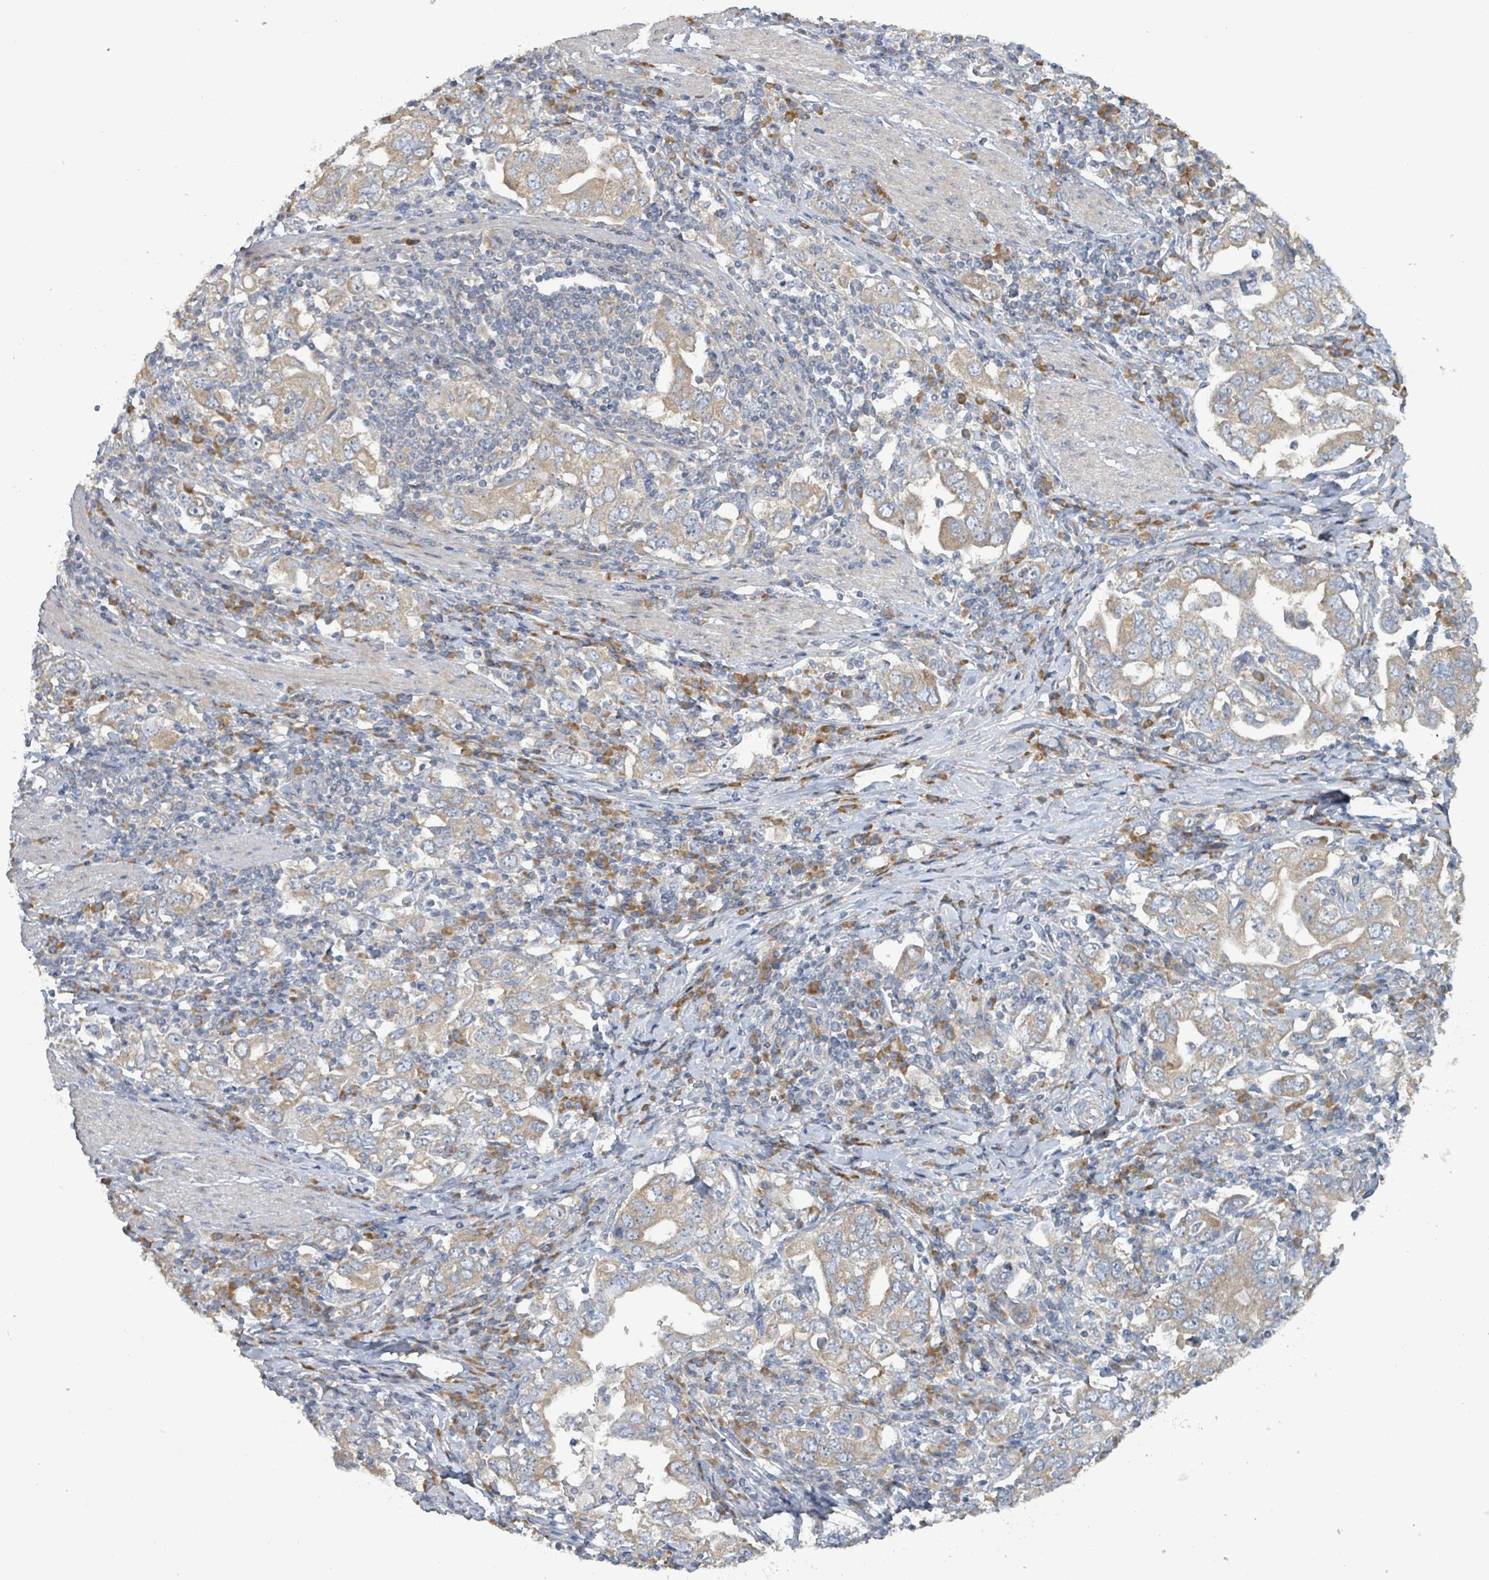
{"staining": {"intensity": "weak", "quantity": ">75%", "location": "cytoplasmic/membranous"}, "tissue": "stomach cancer", "cell_type": "Tumor cells", "image_type": "cancer", "snomed": [{"axis": "morphology", "description": "Adenocarcinoma, NOS"}, {"axis": "topography", "description": "Stomach, upper"}, {"axis": "topography", "description": "Stomach"}], "caption": "Immunohistochemical staining of human adenocarcinoma (stomach) displays weak cytoplasmic/membranous protein positivity in about >75% of tumor cells.", "gene": "RPL32", "patient": {"sex": "male", "age": 62}}